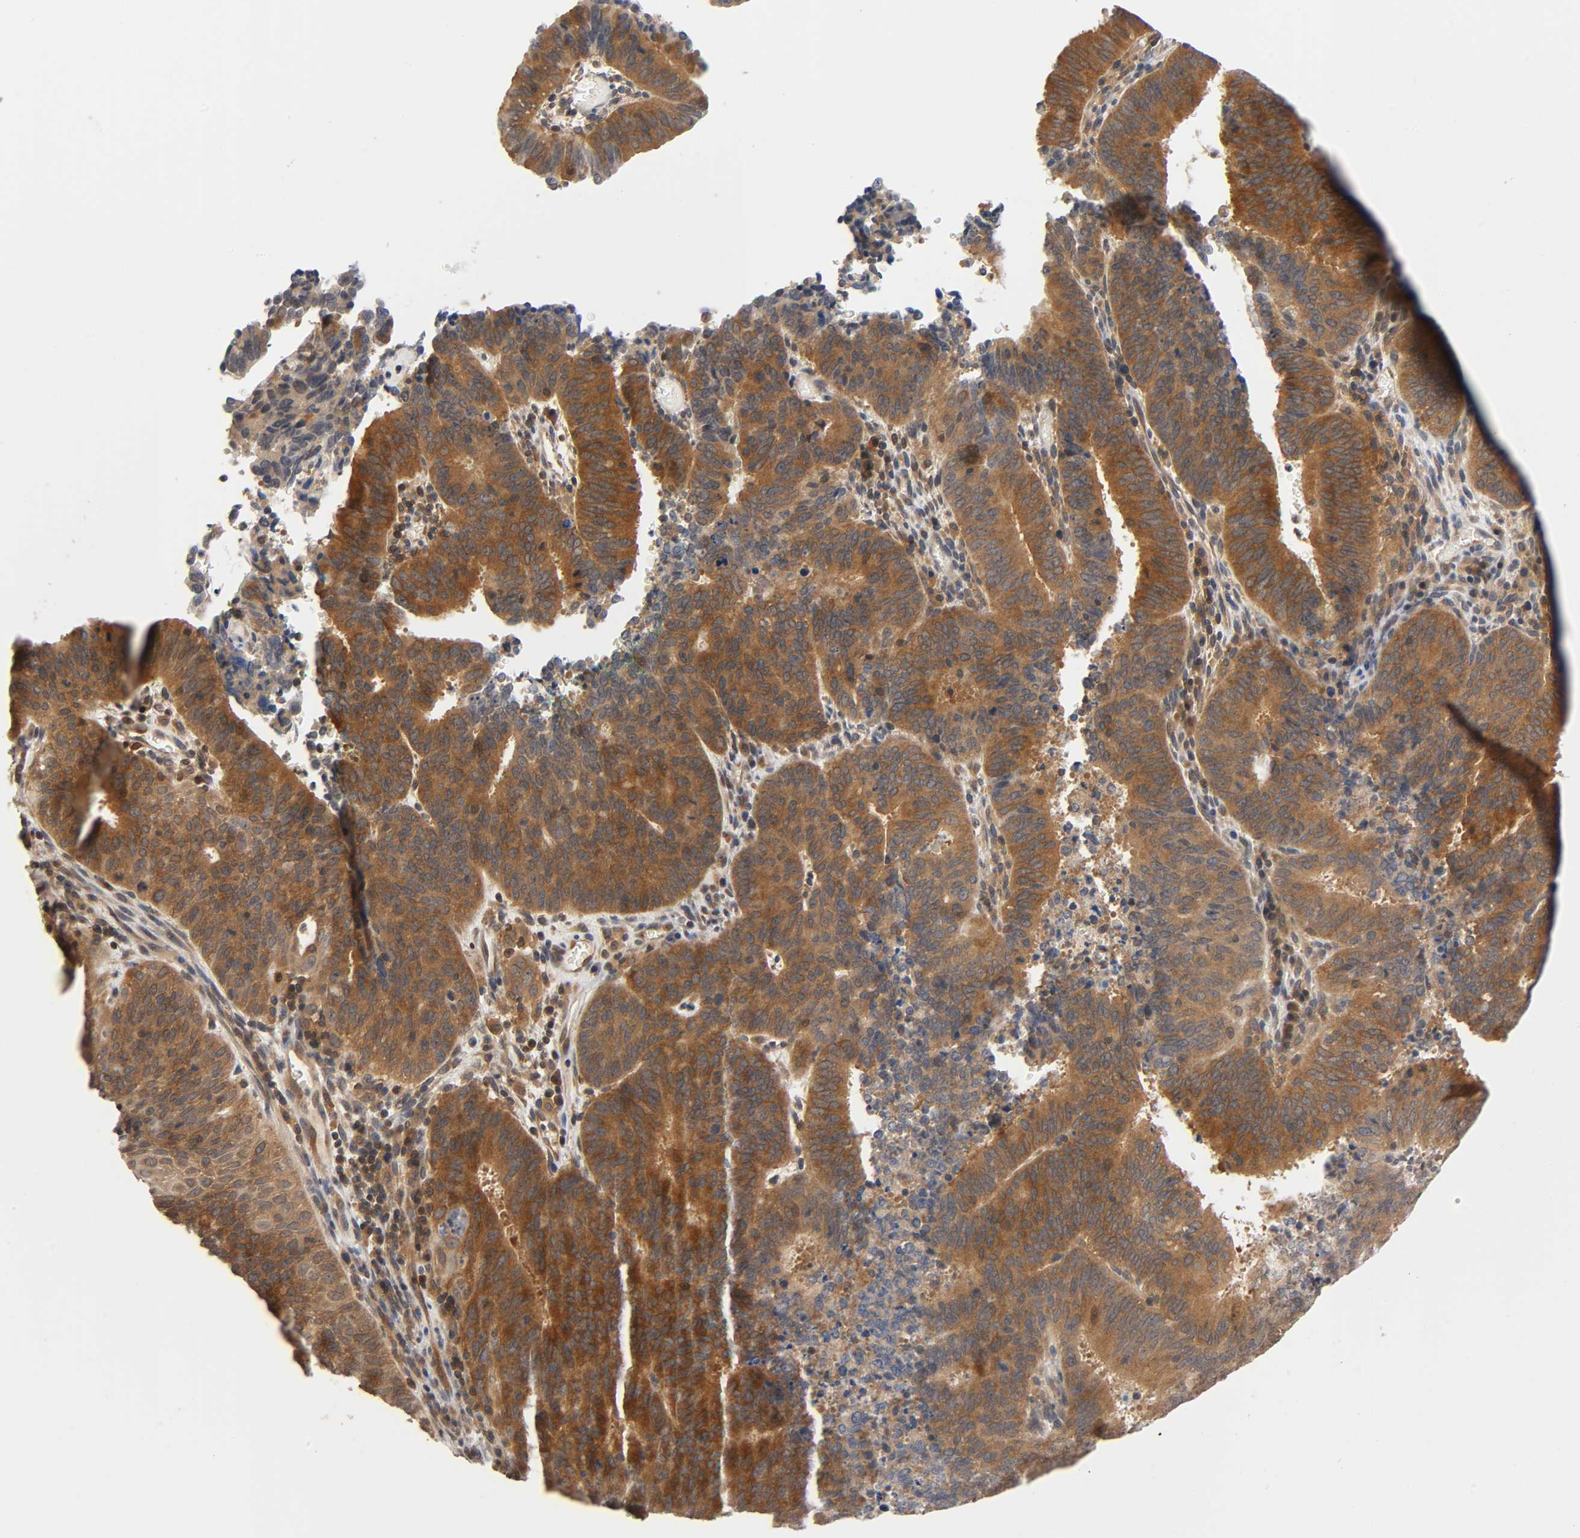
{"staining": {"intensity": "strong", "quantity": ">75%", "location": "cytoplasmic/membranous"}, "tissue": "cervical cancer", "cell_type": "Tumor cells", "image_type": "cancer", "snomed": [{"axis": "morphology", "description": "Adenocarcinoma, NOS"}, {"axis": "topography", "description": "Cervix"}], "caption": "Tumor cells display strong cytoplasmic/membranous positivity in about >75% of cells in adenocarcinoma (cervical).", "gene": "PRKAB1", "patient": {"sex": "female", "age": 44}}